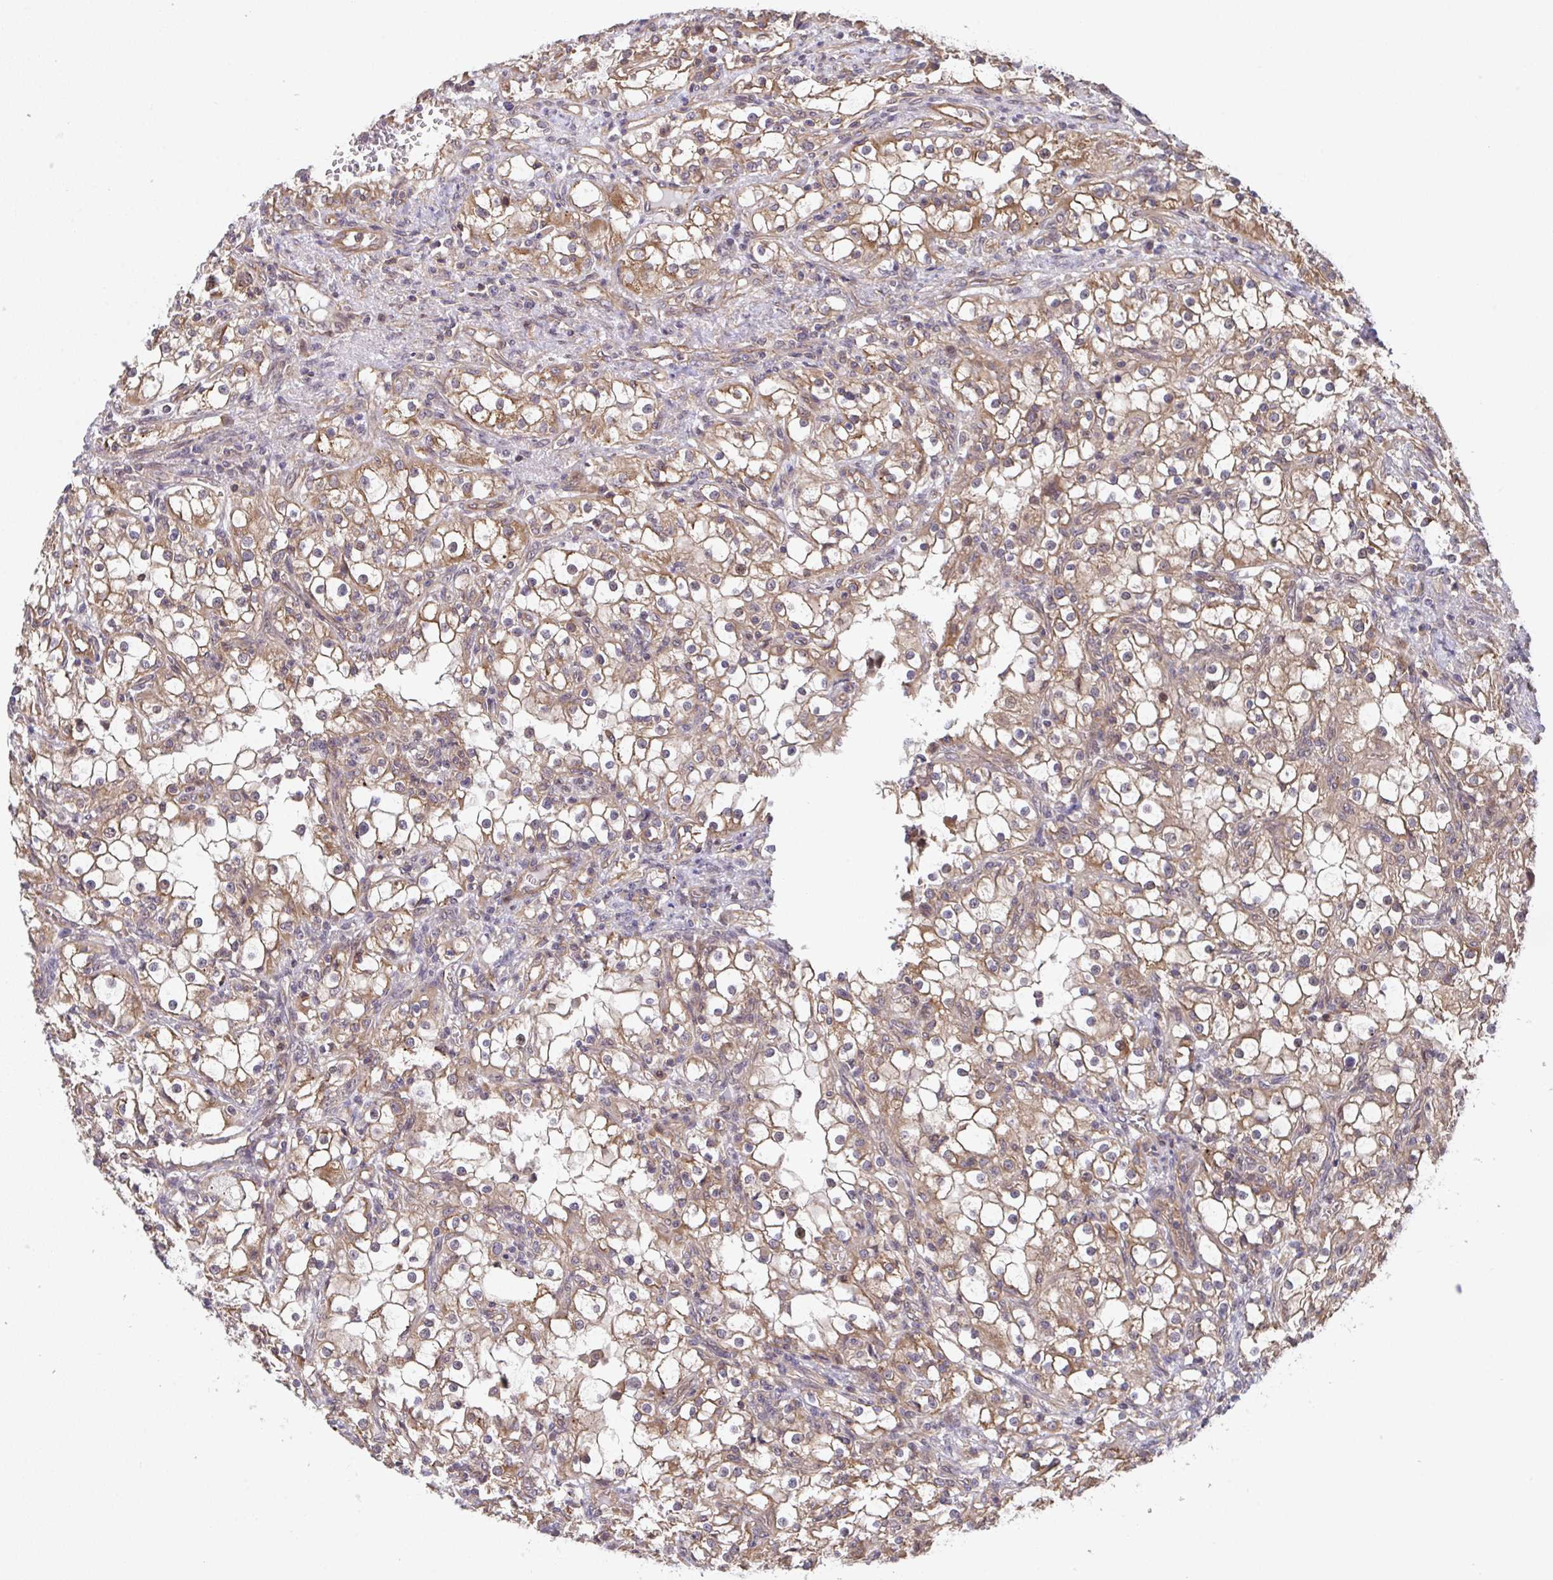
{"staining": {"intensity": "moderate", "quantity": ">75%", "location": "cytoplasmic/membranous,nuclear"}, "tissue": "renal cancer", "cell_type": "Tumor cells", "image_type": "cancer", "snomed": [{"axis": "morphology", "description": "Adenocarcinoma, NOS"}, {"axis": "topography", "description": "Kidney"}], "caption": "An immunohistochemistry photomicrograph of neoplastic tissue is shown. Protein staining in brown shows moderate cytoplasmic/membranous and nuclear positivity in renal adenocarcinoma within tumor cells.", "gene": "ZNF696", "patient": {"sex": "female", "age": 74}}